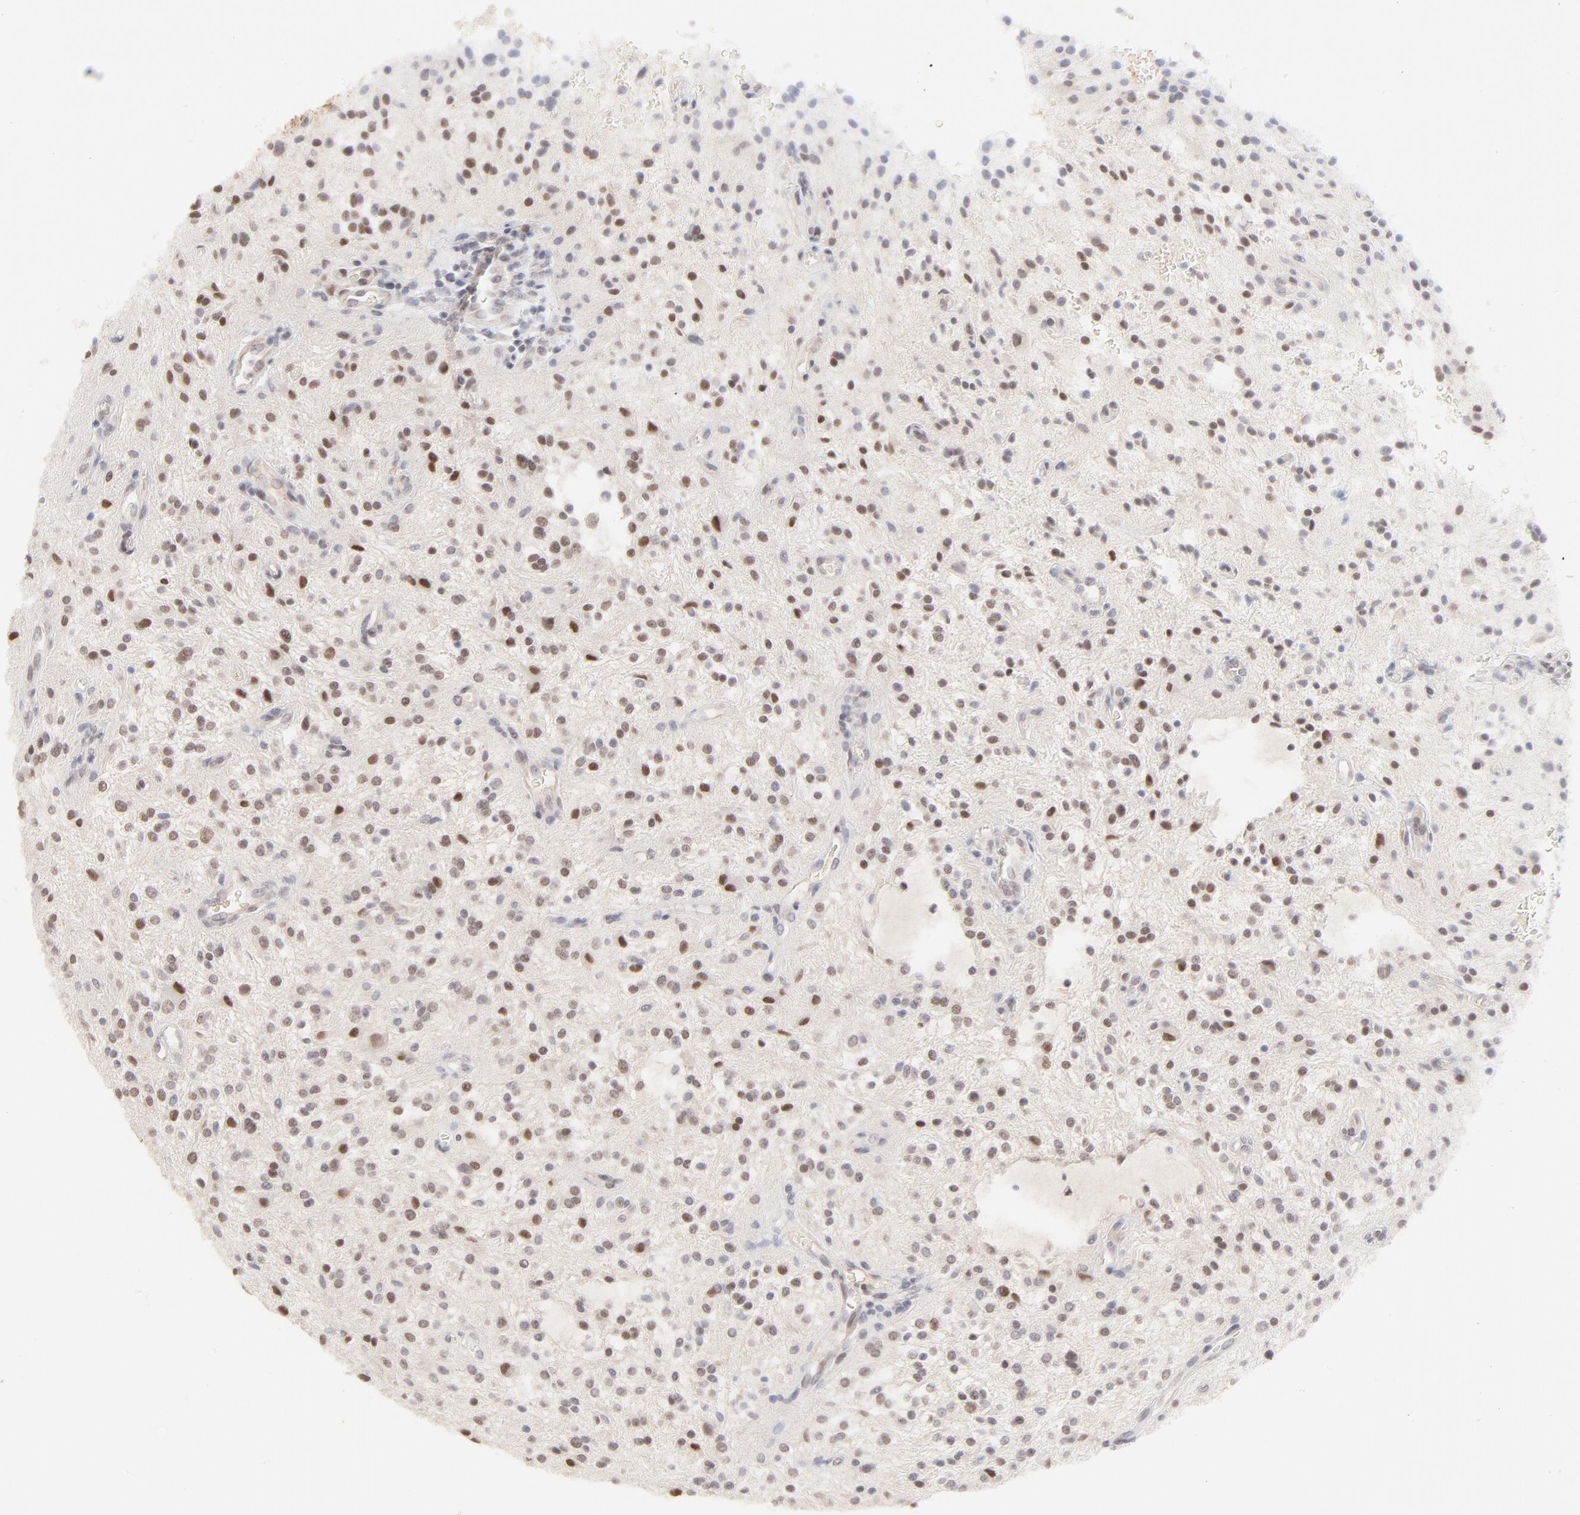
{"staining": {"intensity": "weak", "quantity": "25%-75%", "location": "nuclear"}, "tissue": "glioma", "cell_type": "Tumor cells", "image_type": "cancer", "snomed": [{"axis": "morphology", "description": "Glioma, malignant, NOS"}, {"axis": "topography", "description": "Cerebellum"}], "caption": "The photomicrograph exhibits immunohistochemical staining of glioma (malignant). There is weak nuclear staining is present in approximately 25%-75% of tumor cells.", "gene": "PBX3", "patient": {"sex": "female", "age": 10}}